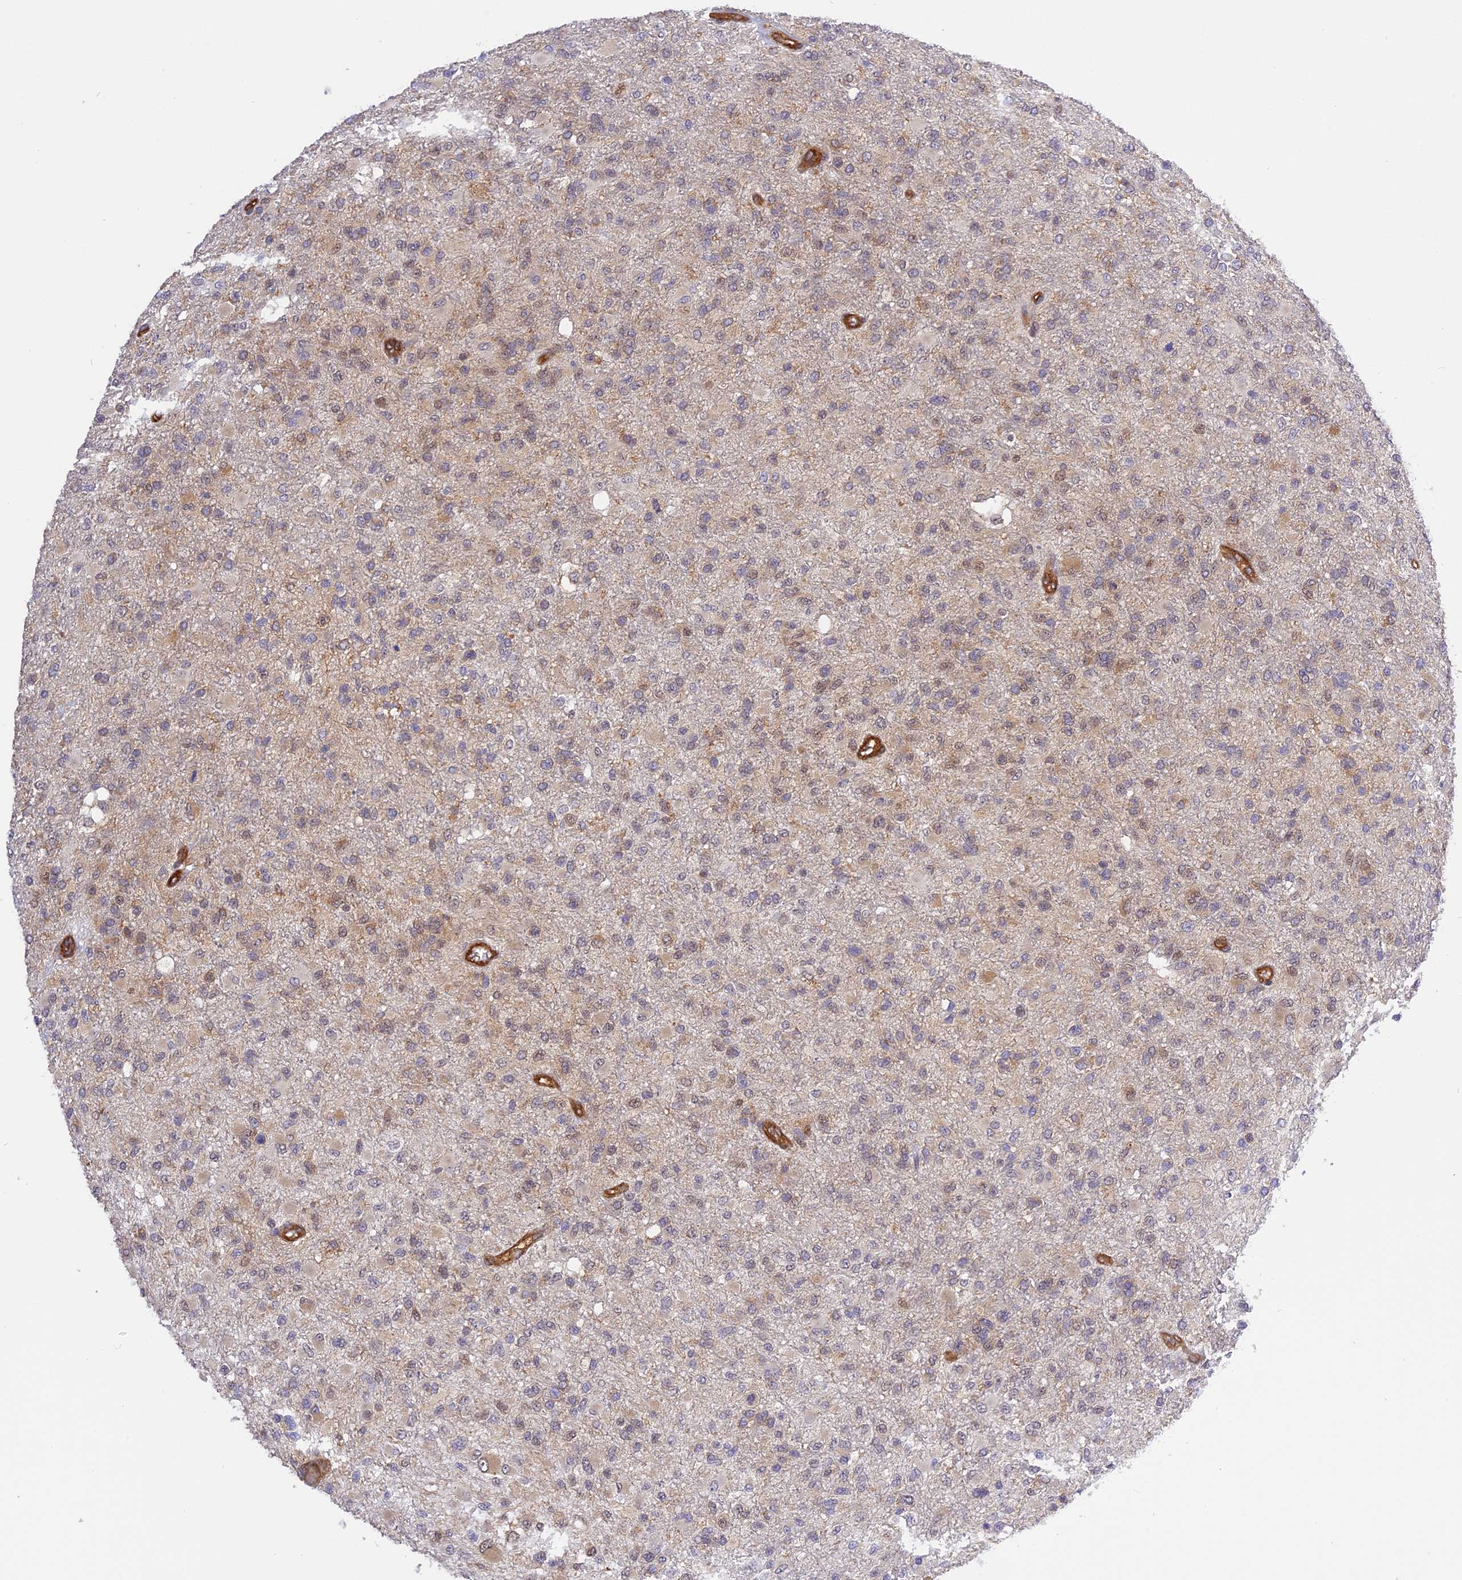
{"staining": {"intensity": "negative", "quantity": "none", "location": "none"}, "tissue": "glioma", "cell_type": "Tumor cells", "image_type": "cancer", "snomed": [{"axis": "morphology", "description": "Glioma, malignant, High grade"}, {"axis": "topography", "description": "Brain"}], "caption": "Protein analysis of glioma shows no significant staining in tumor cells.", "gene": "C5orf22", "patient": {"sex": "female", "age": 74}}